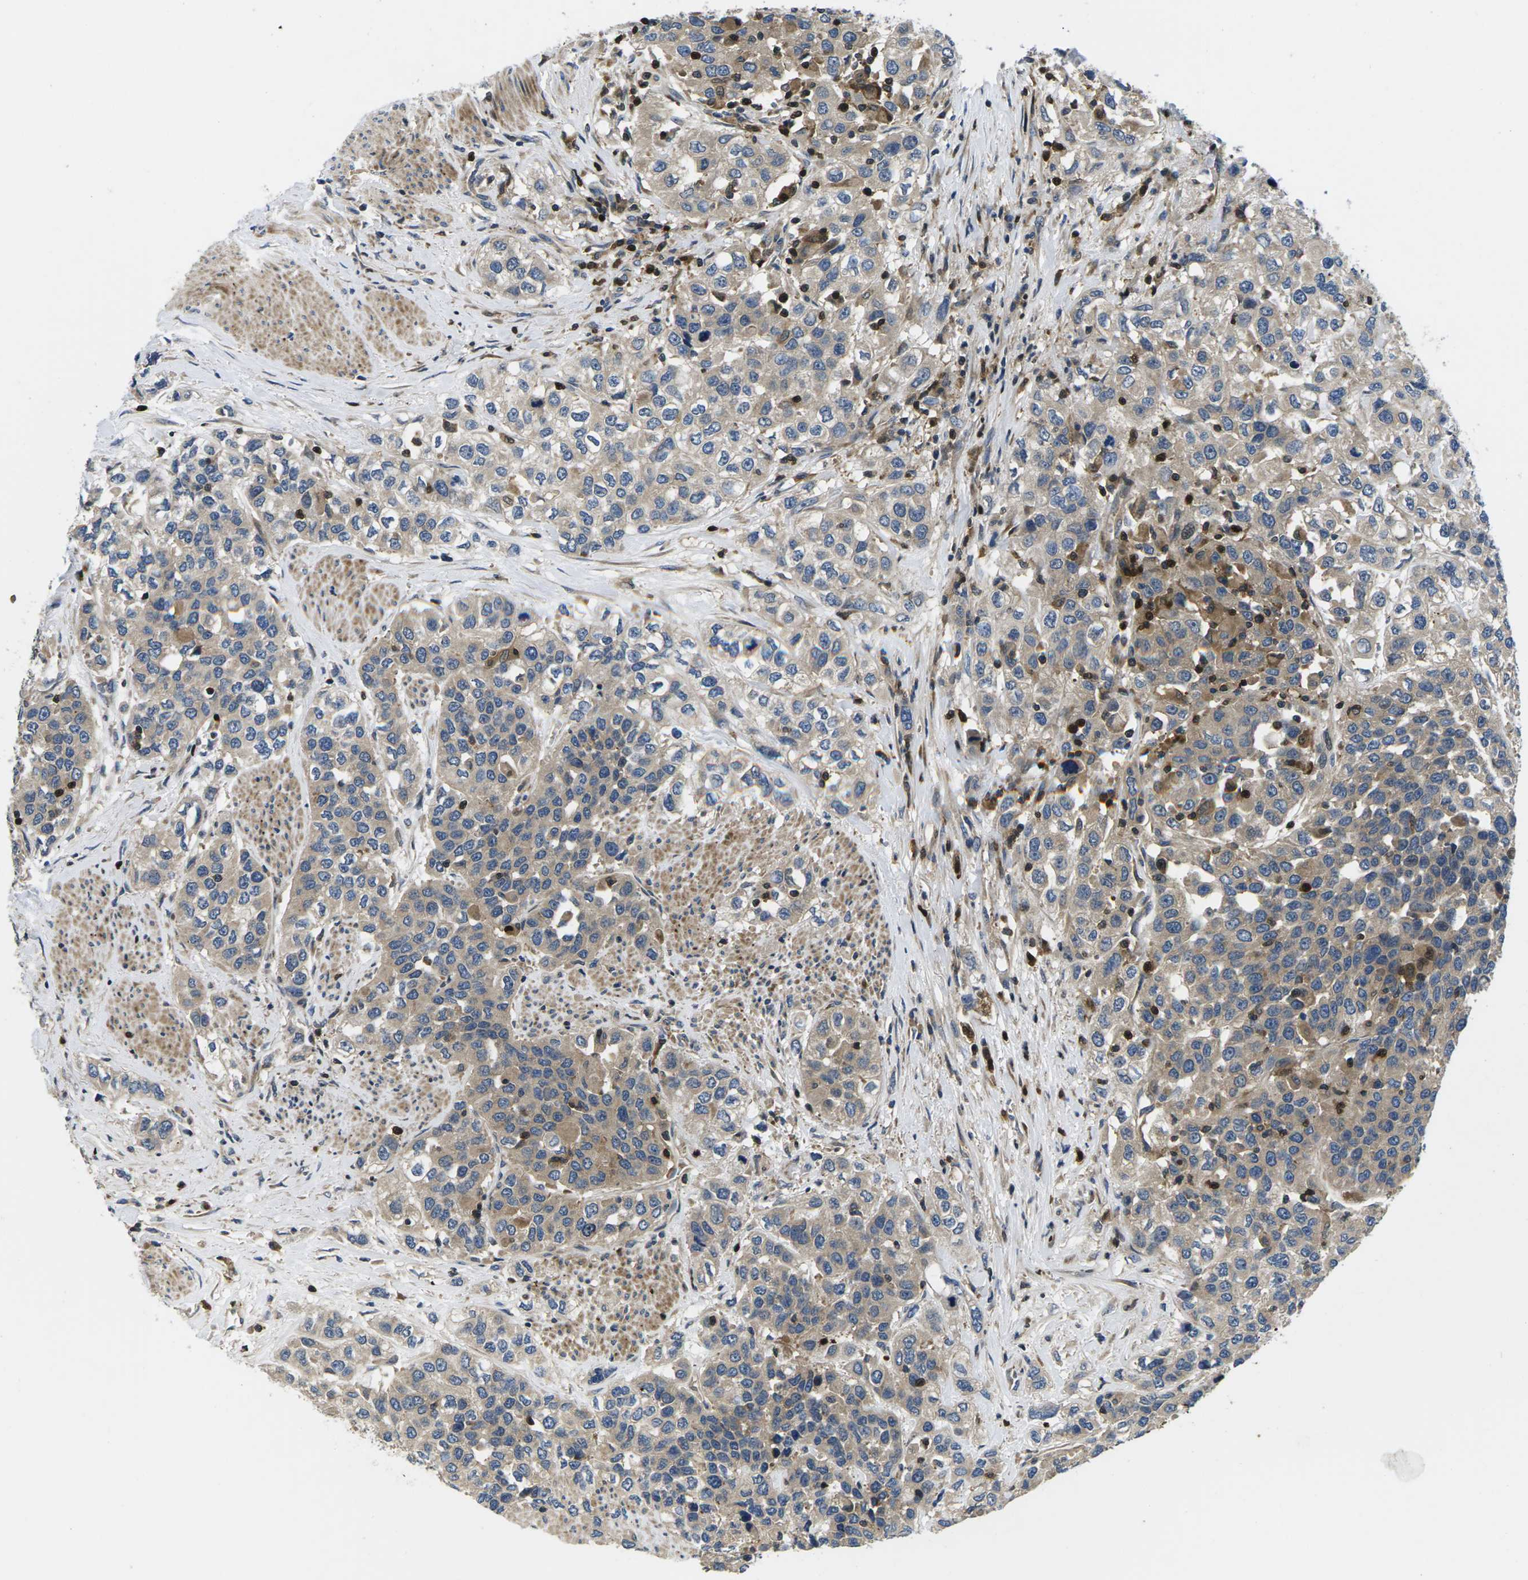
{"staining": {"intensity": "weak", "quantity": ">75%", "location": "cytoplasmic/membranous"}, "tissue": "urothelial cancer", "cell_type": "Tumor cells", "image_type": "cancer", "snomed": [{"axis": "morphology", "description": "Urothelial carcinoma, High grade"}, {"axis": "topography", "description": "Urinary bladder"}], "caption": "High-magnification brightfield microscopy of urothelial cancer stained with DAB (brown) and counterstained with hematoxylin (blue). tumor cells exhibit weak cytoplasmic/membranous positivity is identified in about>75% of cells.", "gene": "PLCE1", "patient": {"sex": "female", "age": 80}}